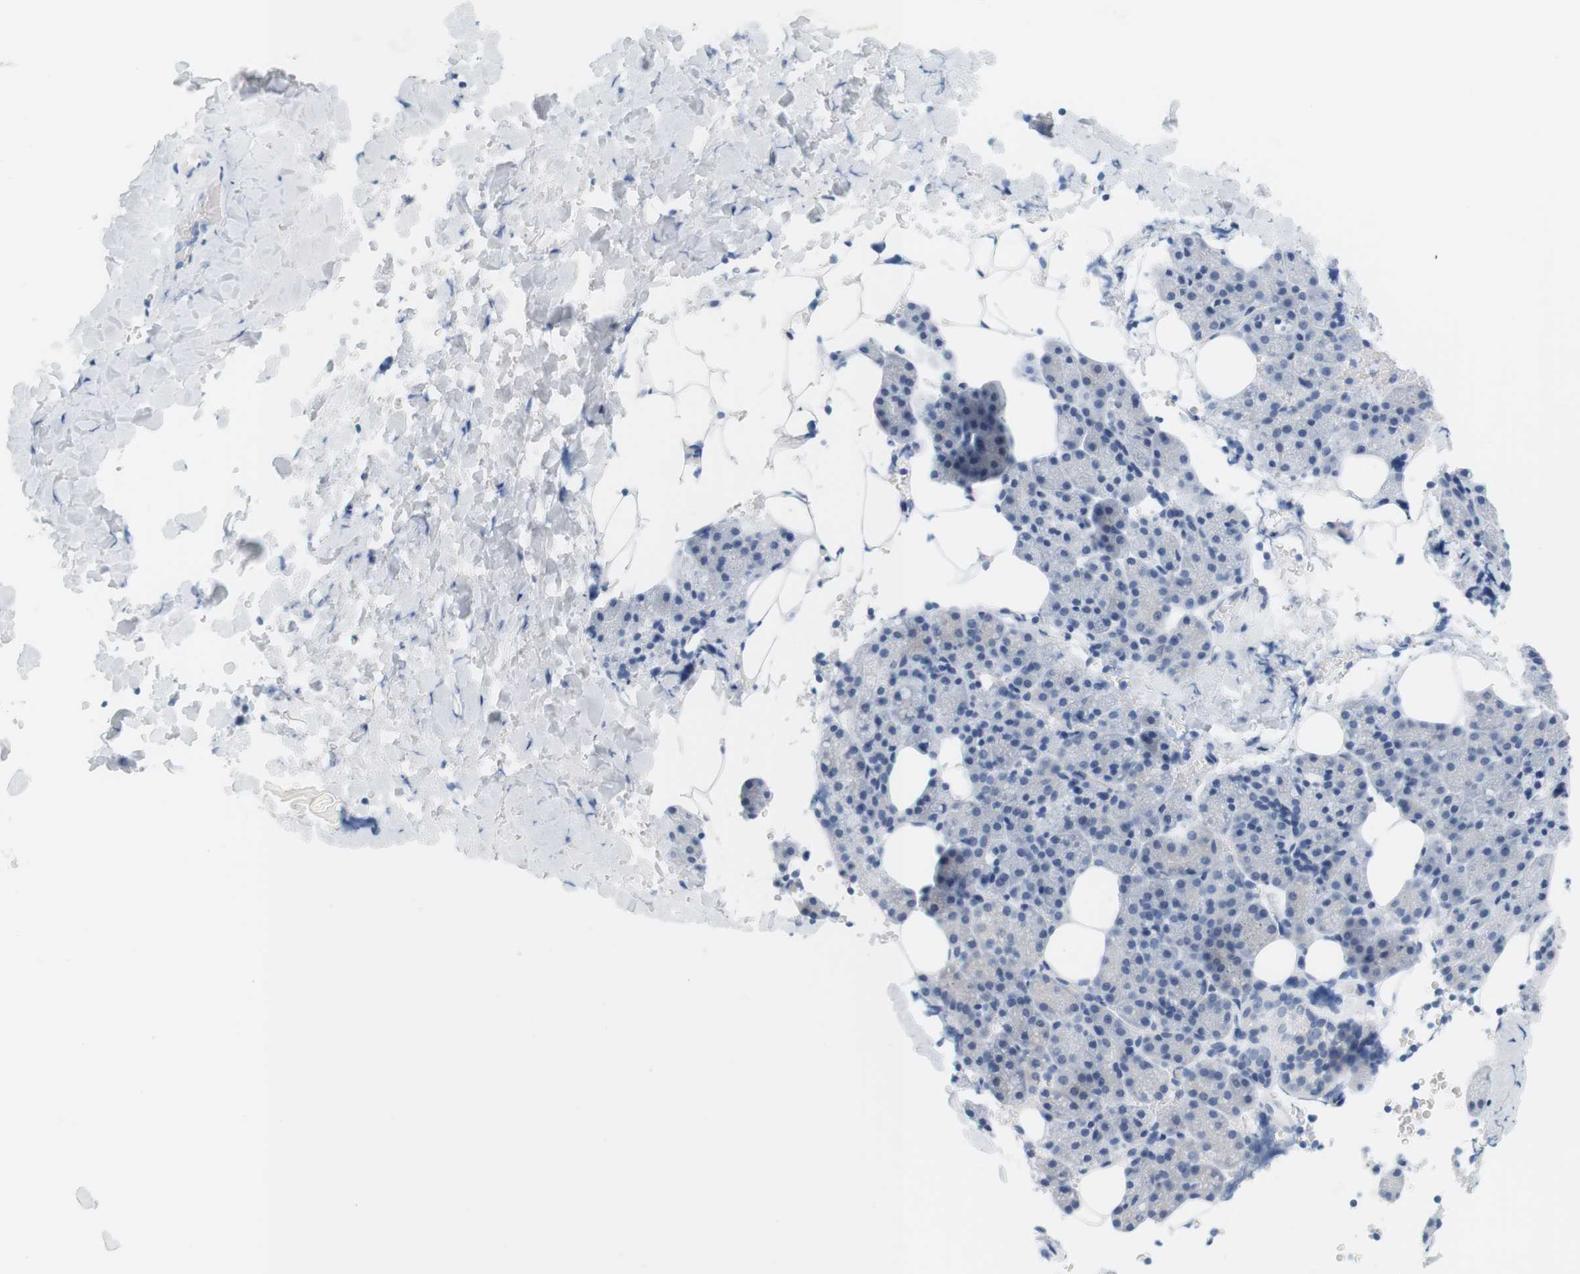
{"staining": {"intensity": "negative", "quantity": "none", "location": "none"}, "tissue": "salivary gland", "cell_type": "Glandular cells", "image_type": "normal", "snomed": [{"axis": "morphology", "description": "Normal tissue, NOS"}, {"axis": "topography", "description": "Lymph node"}, {"axis": "topography", "description": "Salivary gland"}], "caption": "The micrograph demonstrates no staining of glandular cells in unremarkable salivary gland. (Stains: DAB (3,3'-diaminobenzidine) immunohistochemistry with hematoxylin counter stain, Microscopy: brightfield microscopy at high magnification).", "gene": "OPRM1", "patient": {"sex": "male", "age": 8}}